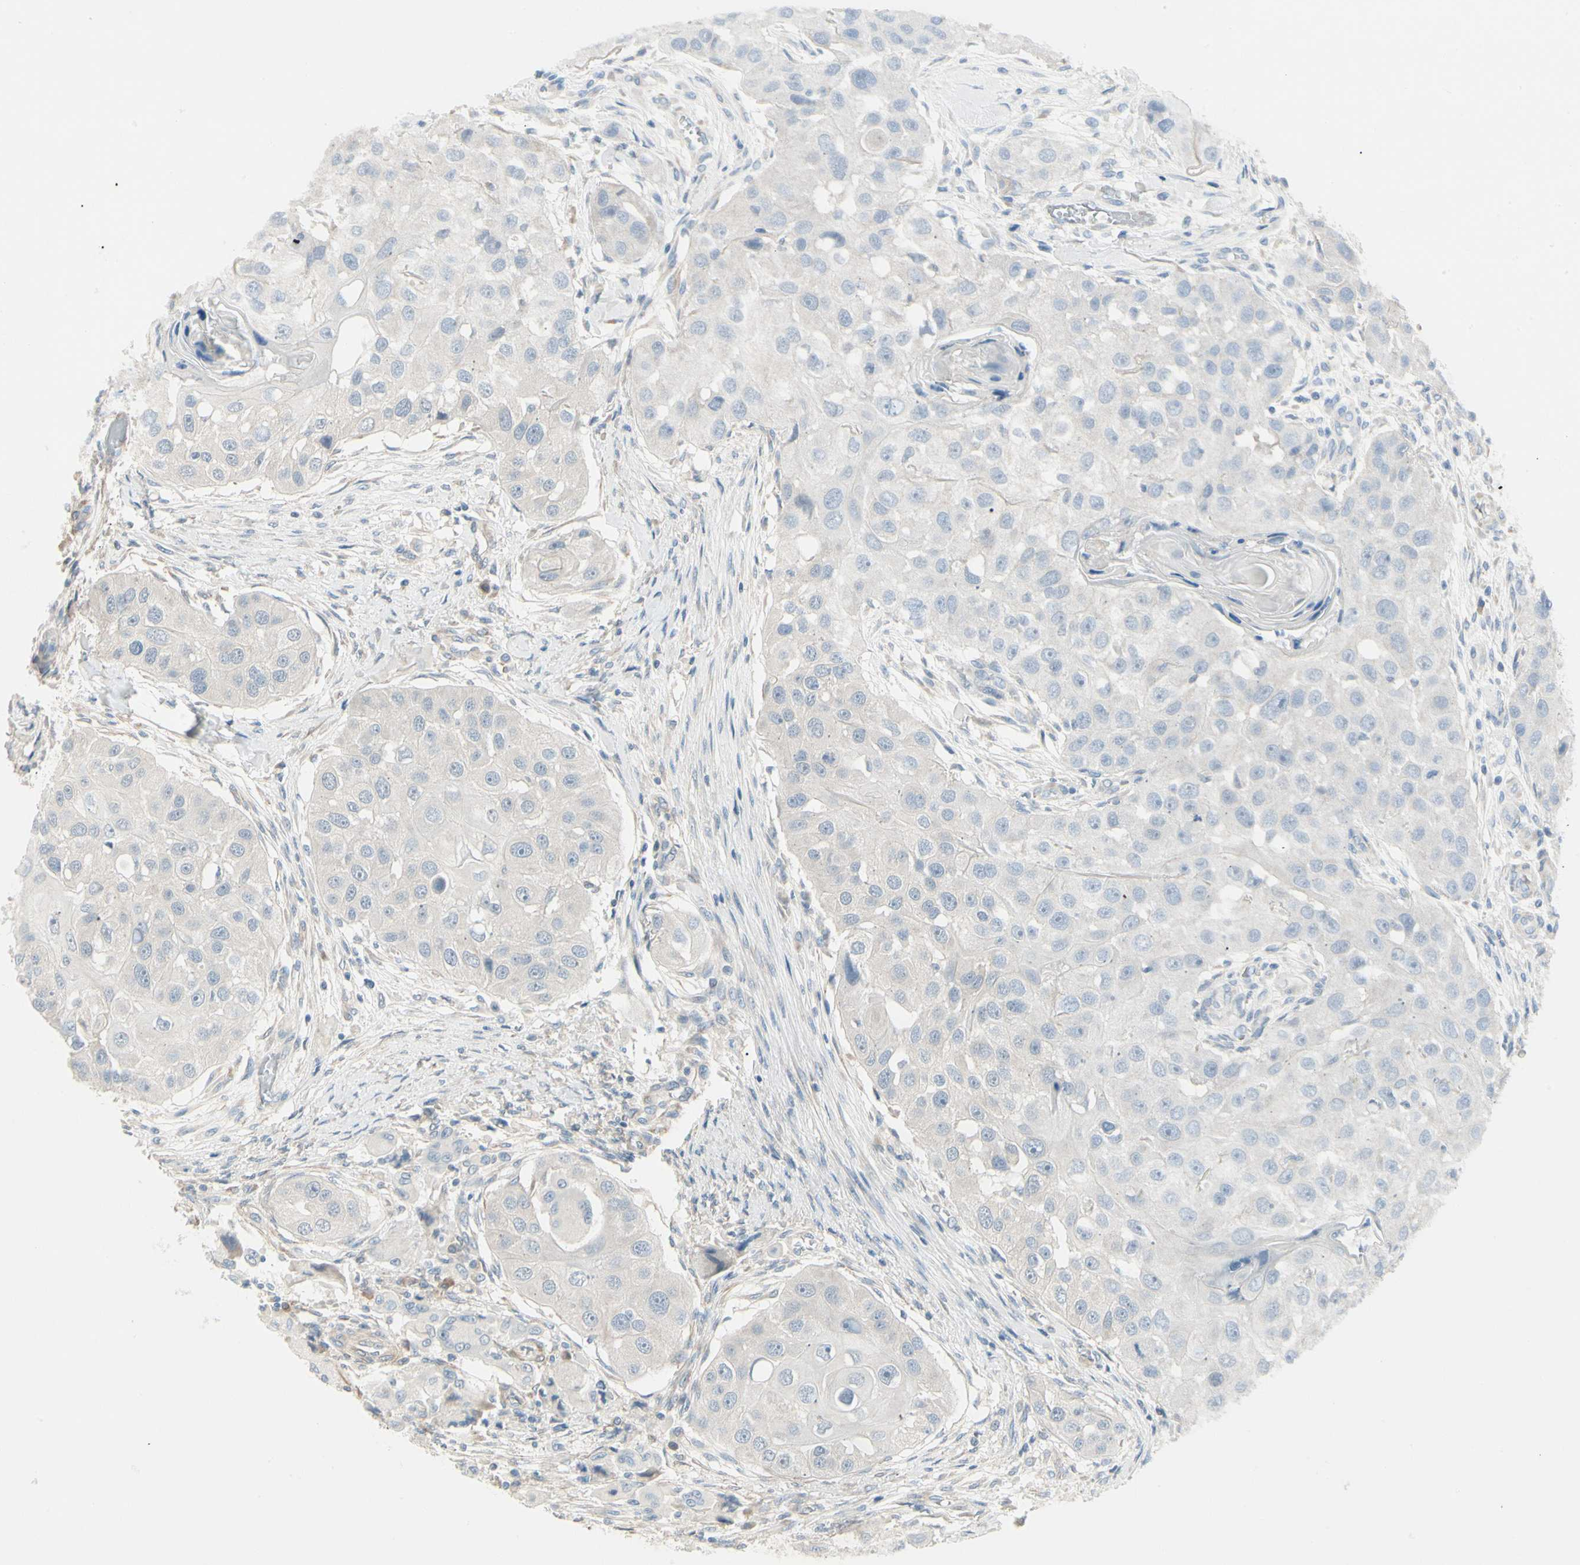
{"staining": {"intensity": "negative", "quantity": "none", "location": "none"}, "tissue": "head and neck cancer", "cell_type": "Tumor cells", "image_type": "cancer", "snomed": [{"axis": "morphology", "description": "Normal tissue, NOS"}, {"axis": "morphology", "description": "Squamous cell carcinoma, NOS"}, {"axis": "topography", "description": "Skeletal muscle"}, {"axis": "topography", "description": "Head-Neck"}], "caption": "IHC histopathology image of neoplastic tissue: human head and neck squamous cell carcinoma stained with DAB reveals no significant protein staining in tumor cells.", "gene": "DUSP12", "patient": {"sex": "male", "age": 51}}